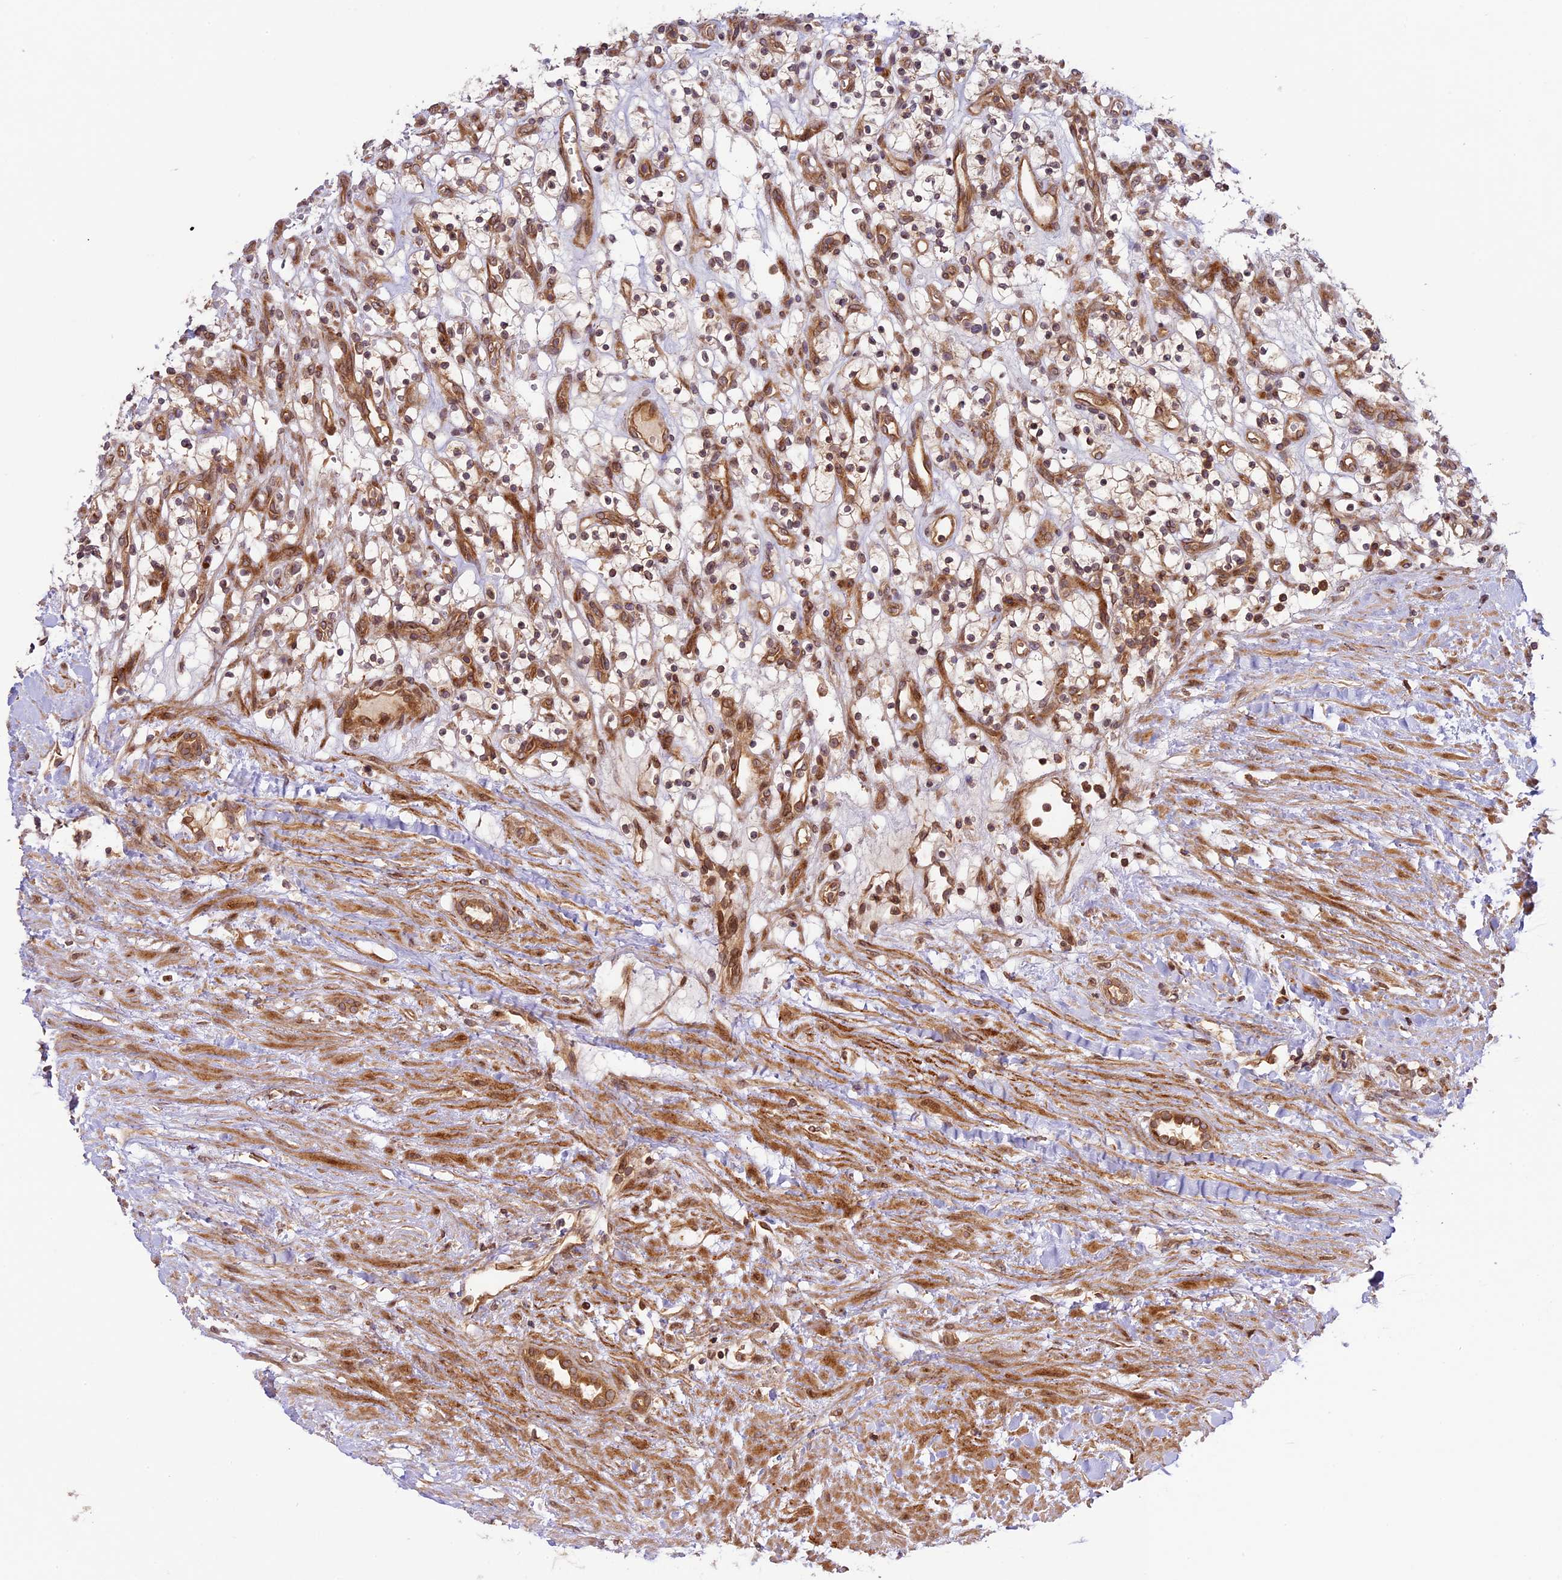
{"staining": {"intensity": "negative", "quantity": "none", "location": "none"}, "tissue": "renal cancer", "cell_type": "Tumor cells", "image_type": "cancer", "snomed": [{"axis": "morphology", "description": "Adenocarcinoma, NOS"}, {"axis": "topography", "description": "Kidney"}], "caption": "The histopathology image demonstrates no staining of tumor cells in renal cancer.", "gene": "DGKH", "patient": {"sex": "female", "age": 57}}